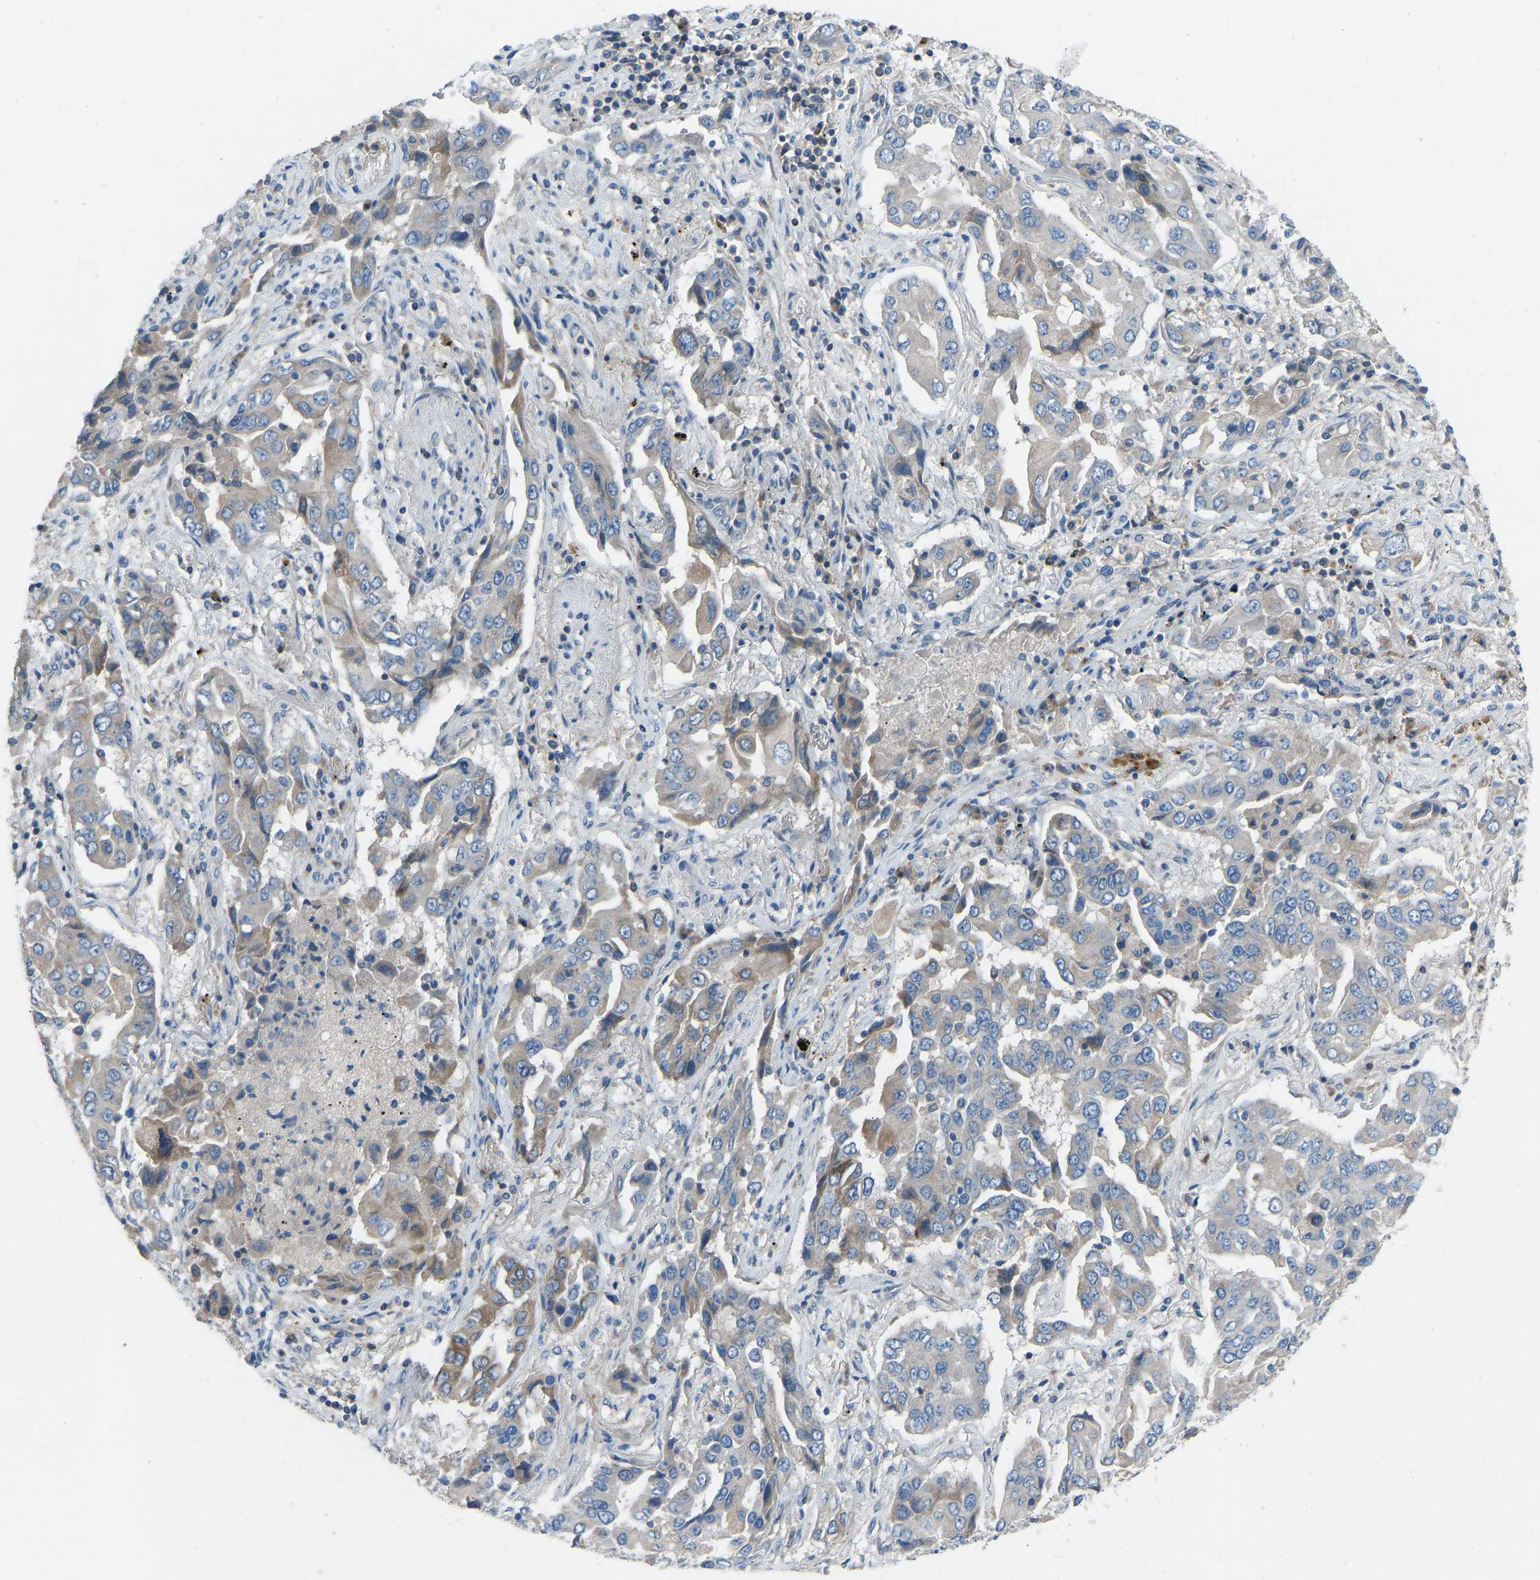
{"staining": {"intensity": "weak", "quantity": "<25%", "location": "cytoplasmic/membranous"}, "tissue": "lung cancer", "cell_type": "Tumor cells", "image_type": "cancer", "snomed": [{"axis": "morphology", "description": "Adenocarcinoma, NOS"}, {"axis": "topography", "description": "Lung"}], "caption": "This is a photomicrograph of IHC staining of lung cancer, which shows no expression in tumor cells.", "gene": "GRK6", "patient": {"sex": "female", "age": 65}}